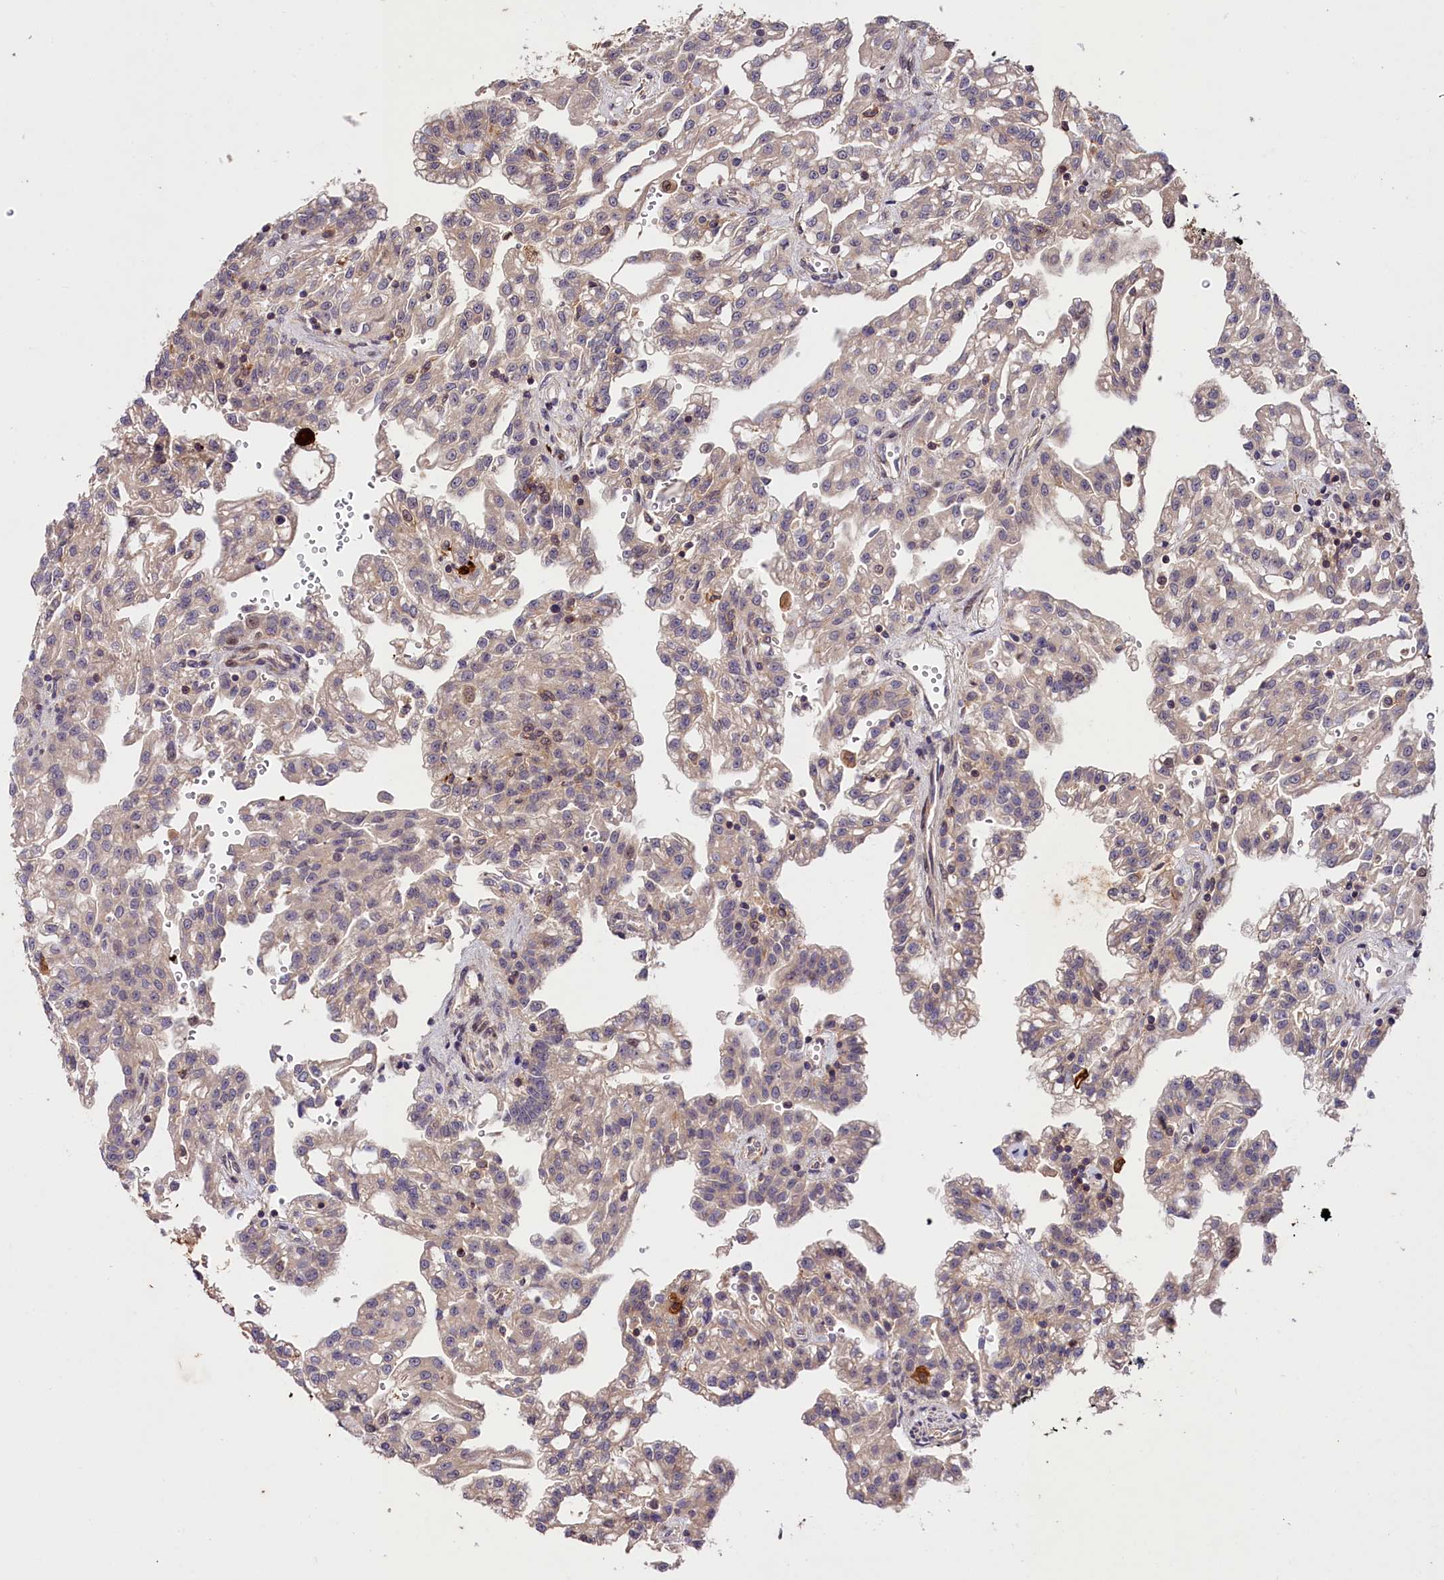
{"staining": {"intensity": "negative", "quantity": "none", "location": "none"}, "tissue": "renal cancer", "cell_type": "Tumor cells", "image_type": "cancer", "snomed": [{"axis": "morphology", "description": "Adenocarcinoma, NOS"}, {"axis": "topography", "description": "Kidney"}], "caption": "High magnification brightfield microscopy of renal adenocarcinoma stained with DAB (brown) and counterstained with hematoxylin (blue): tumor cells show no significant positivity.", "gene": "CACNA1H", "patient": {"sex": "male", "age": 63}}